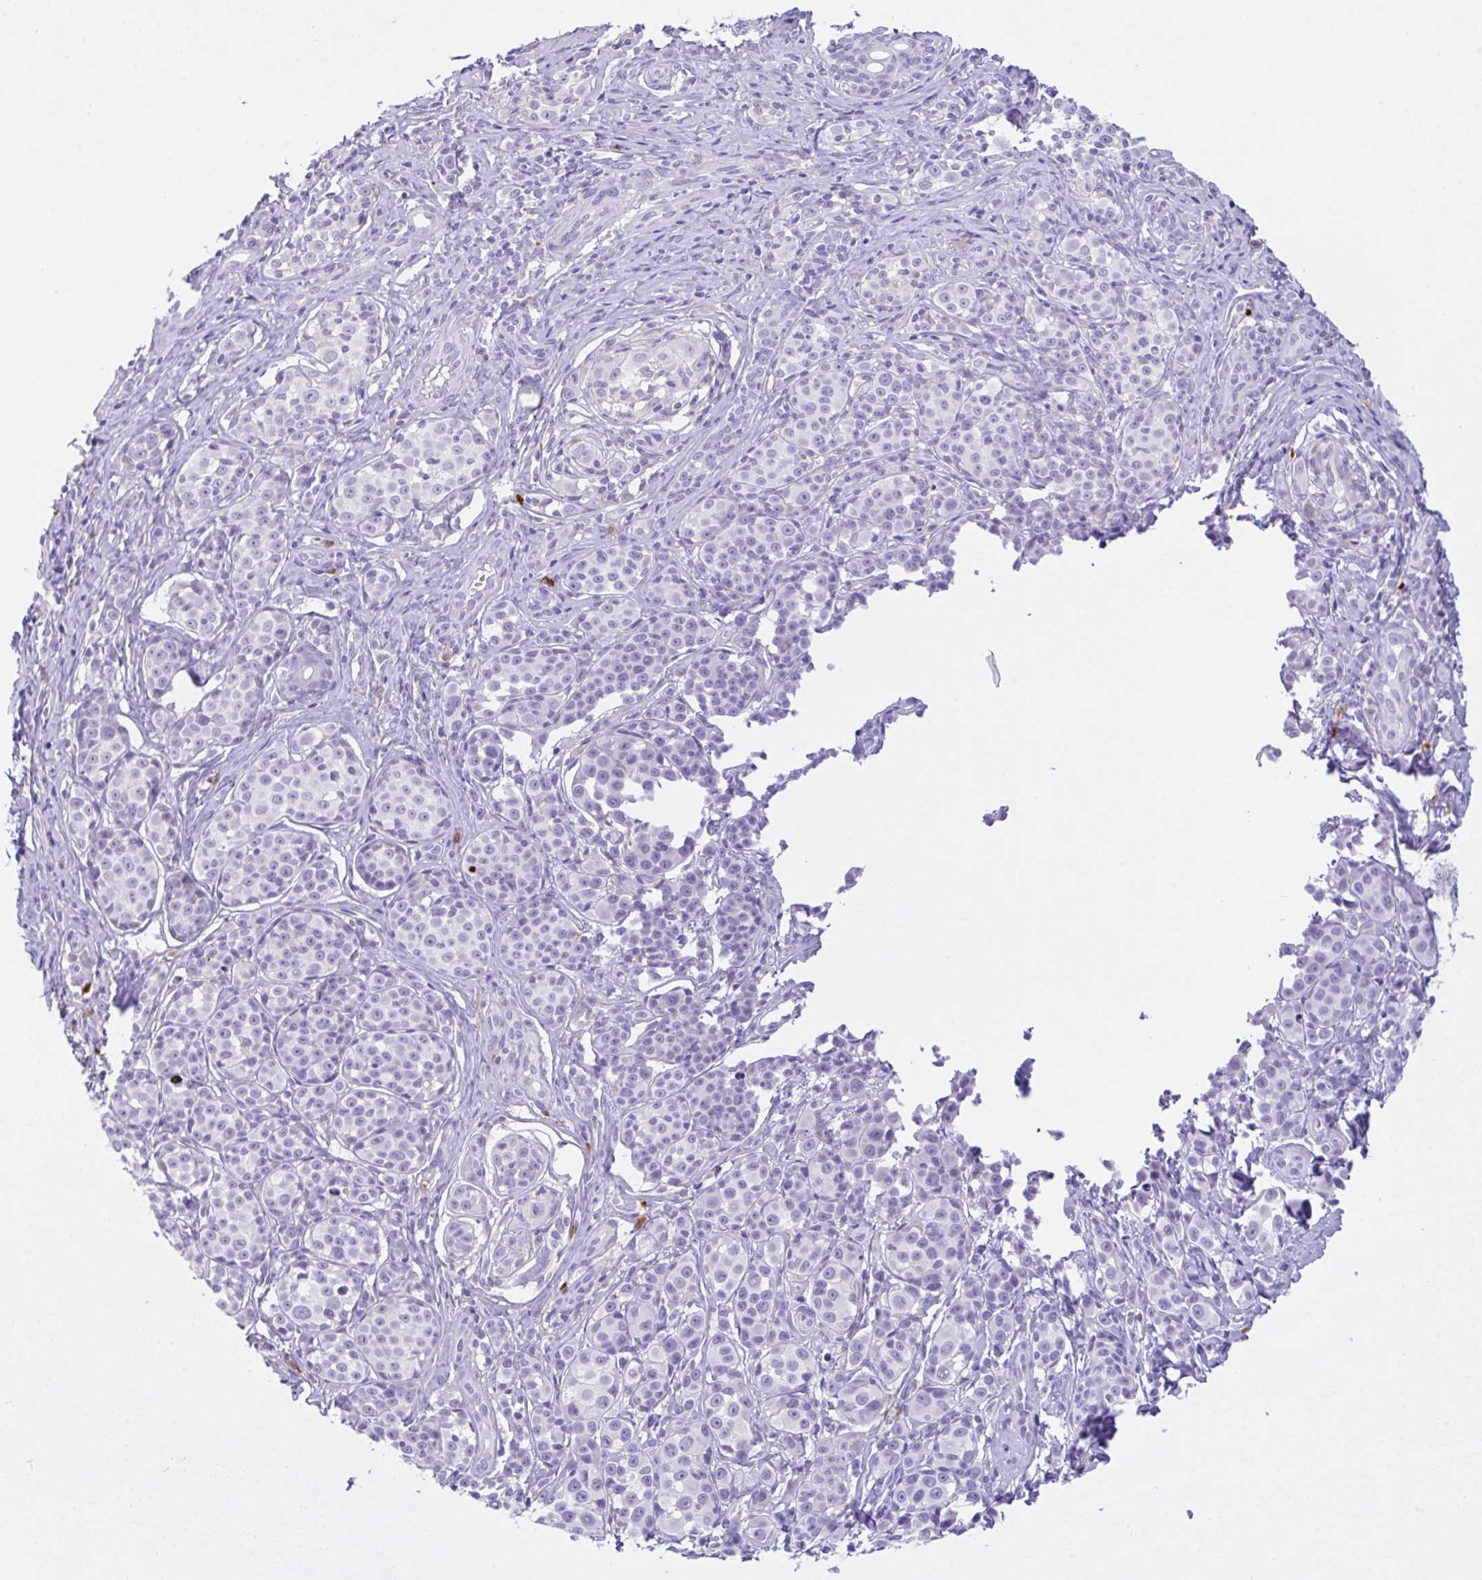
{"staining": {"intensity": "negative", "quantity": "none", "location": "none"}, "tissue": "melanoma", "cell_type": "Tumor cells", "image_type": "cancer", "snomed": [{"axis": "morphology", "description": "Malignant melanoma, NOS"}, {"axis": "topography", "description": "Skin"}], "caption": "Histopathology image shows no significant protein positivity in tumor cells of malignant melanoma.", "gene": "NCF1", "patient": {"sex": "female", "age": 35}}